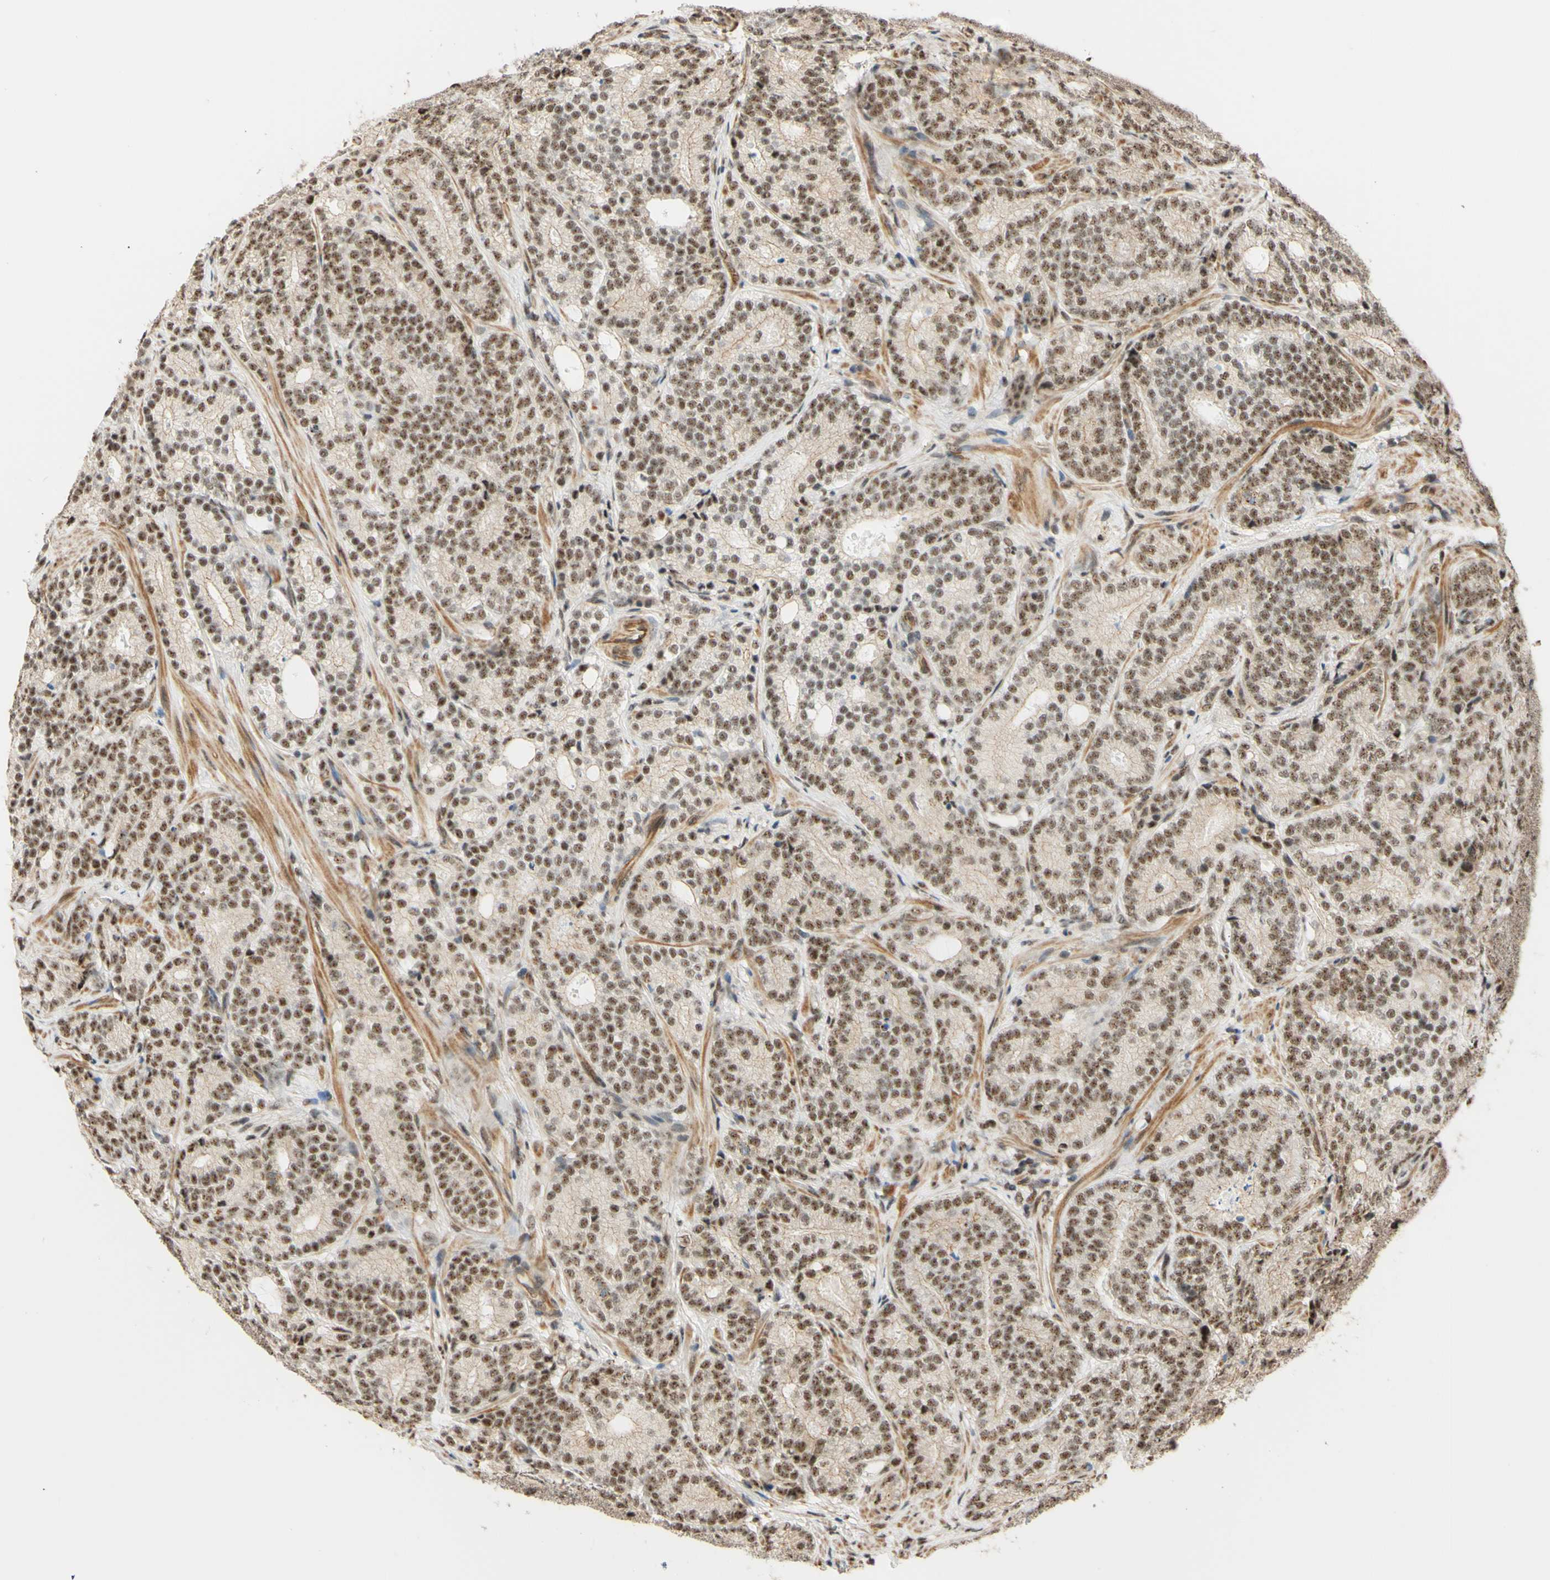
{"staining": {"intensity": "moderate", "quantity": ">75%", "location": "nuclear"}, "tissue": "prostate cancer", "cell_type": "Tumor cells", "image_type": "cancer", "snomed": [{"axis": "morphology", "description": "Adenocarcinoma, High grade"}, {"axis": "topography", "description": "Prostate"}], "caption": "A micrograph of human prostate high-grade adenocarcinoma stained for a protein exhibits moderate nuclear brown staining in tumor cells.", "gene": "SAP18", "patient": {"sex": "male", "age": 61}}